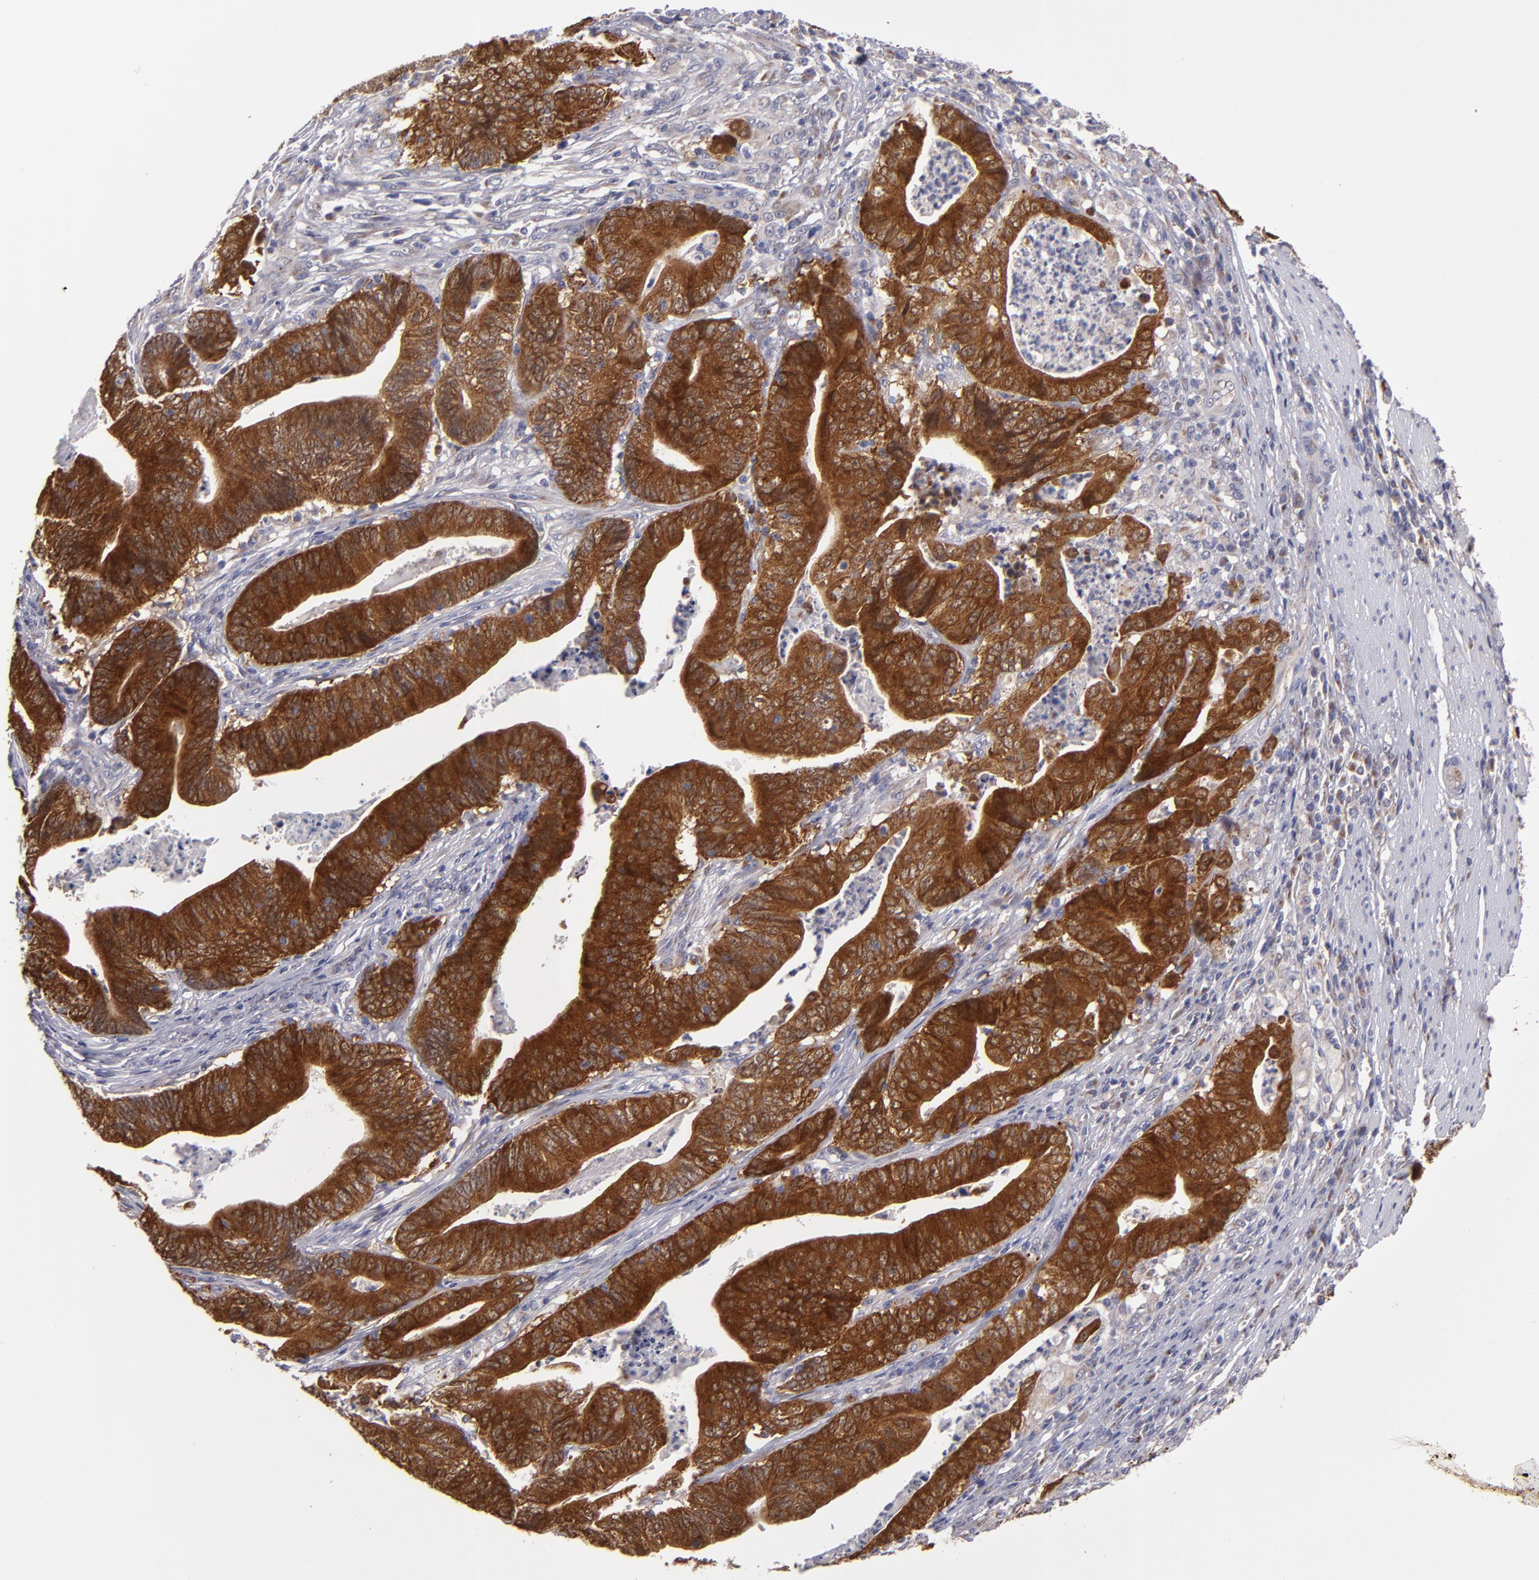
{"staining": {"intensity": "strong", "quantity": ">75%", "location": "cytoplasmic/membranous"}, "tissue": "stomach cancer", "cell_type": "Tumor cells", "image_type": "cancer", "snomed": [{"axis": "morphology", "description": "Adenocarcinoma, NOS"}, {"axis": "topography", "description": "Stomach, lower"}], "caption": "High-magnification brightfield microscopy of stomach cancer (adenocarcinoma) stained with DAB (brown) and counterstained with hematoxylin (blue). tumor cells exhibit strong cytoplasmic/membranous expression is present in approximately>75% of cells.", "gene": "SH2D4A", "patient": {"sex": "female", "age": 86}}